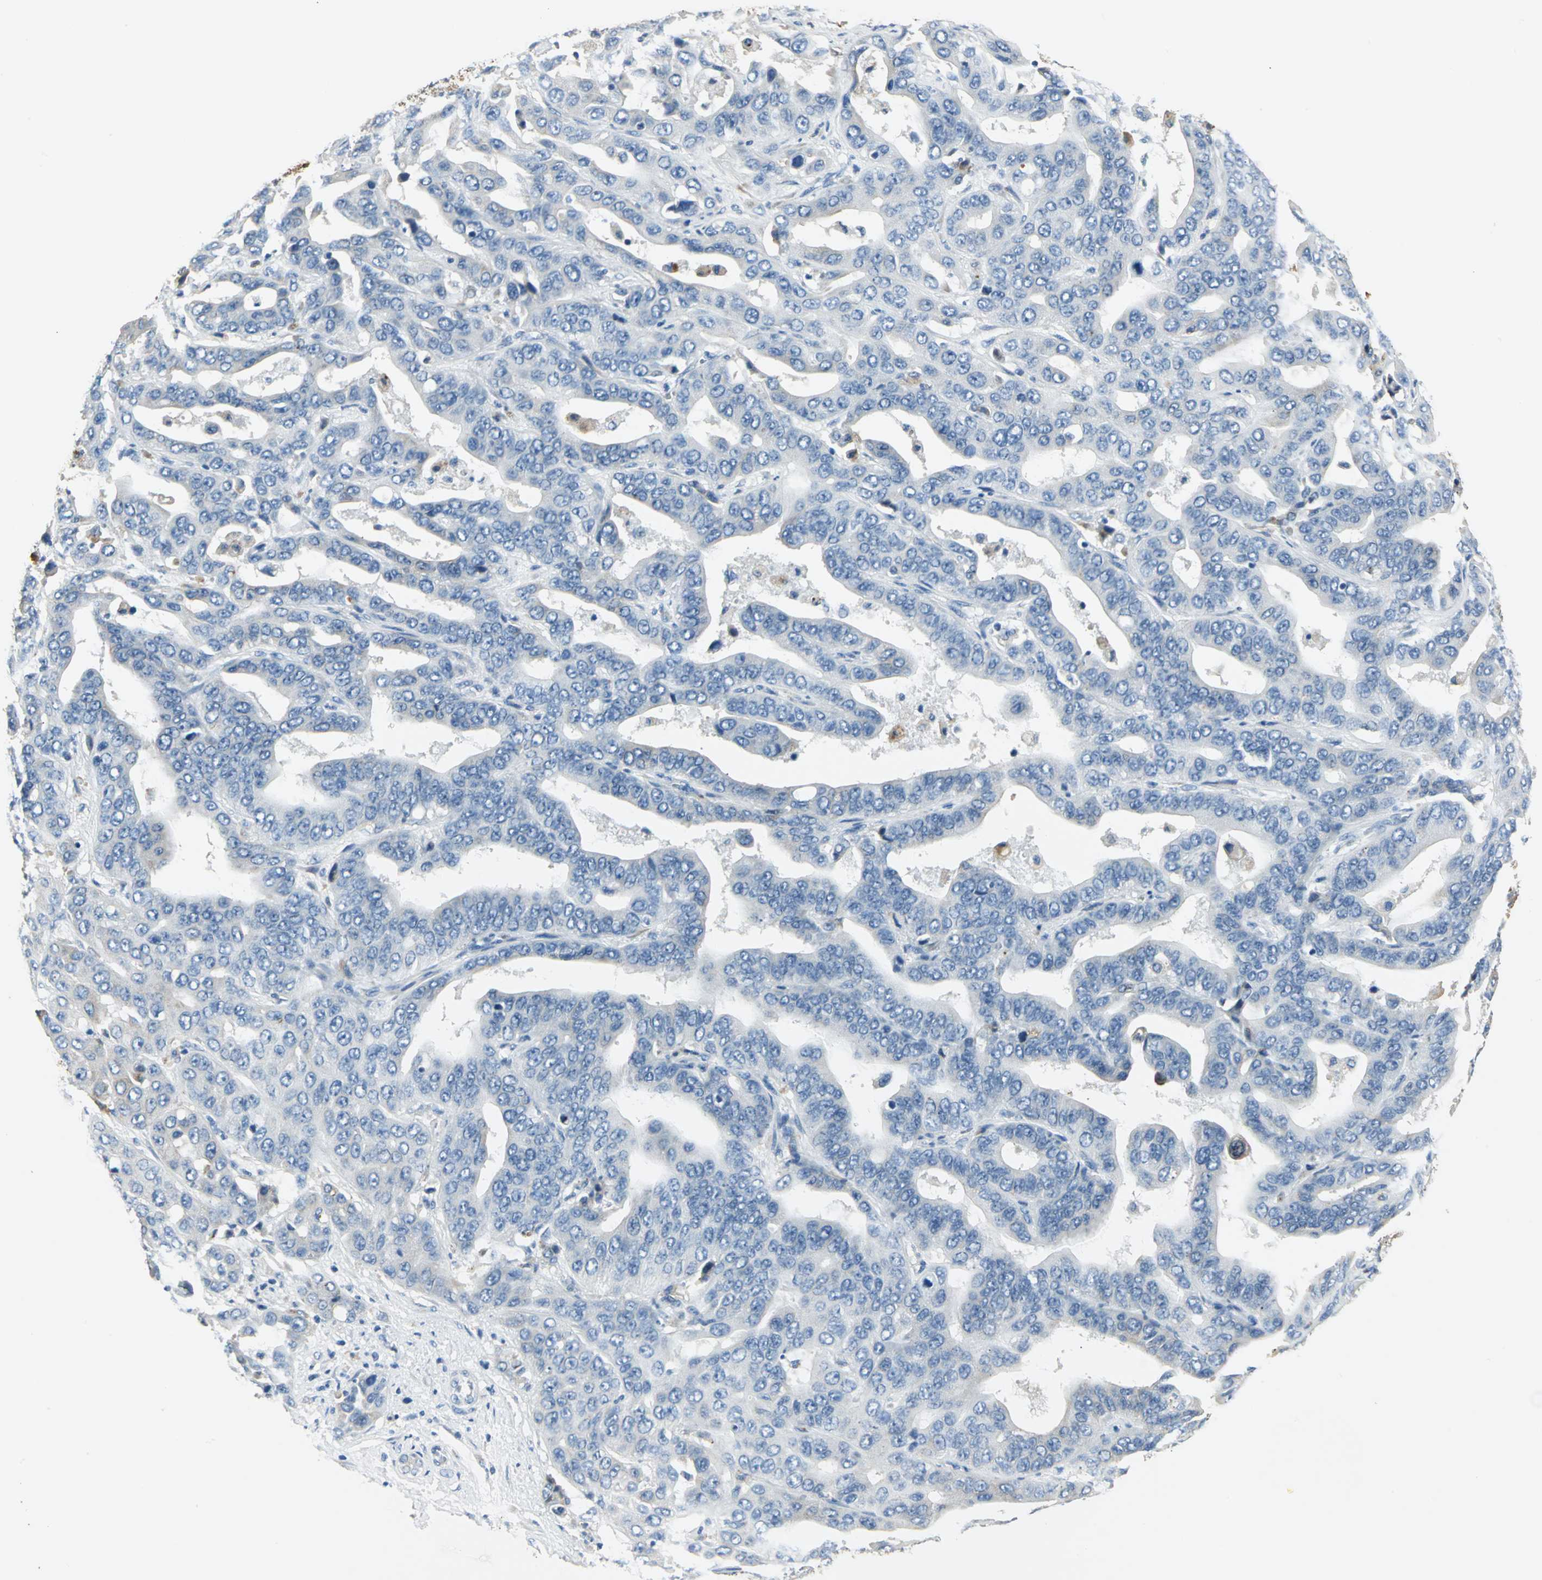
{"staining": {"intensity": "weak", "quantity": "<25%", "location": "cytoplasmic/membranous"}, "tissue": "liver cancer", "cell_type": "Tumor cells", "image_type": "cancer", "snomed": [{"axis": "morphology", "description": "Cholangiocarcinoma"}, {"axis": "topography", "description": "Liver"}], "caption": "Micrograph shows no significant protein expression in tumor cells of liver cancer.", "gene": "B3GNT2", "patient": {"sex": "female", "age": 52}}